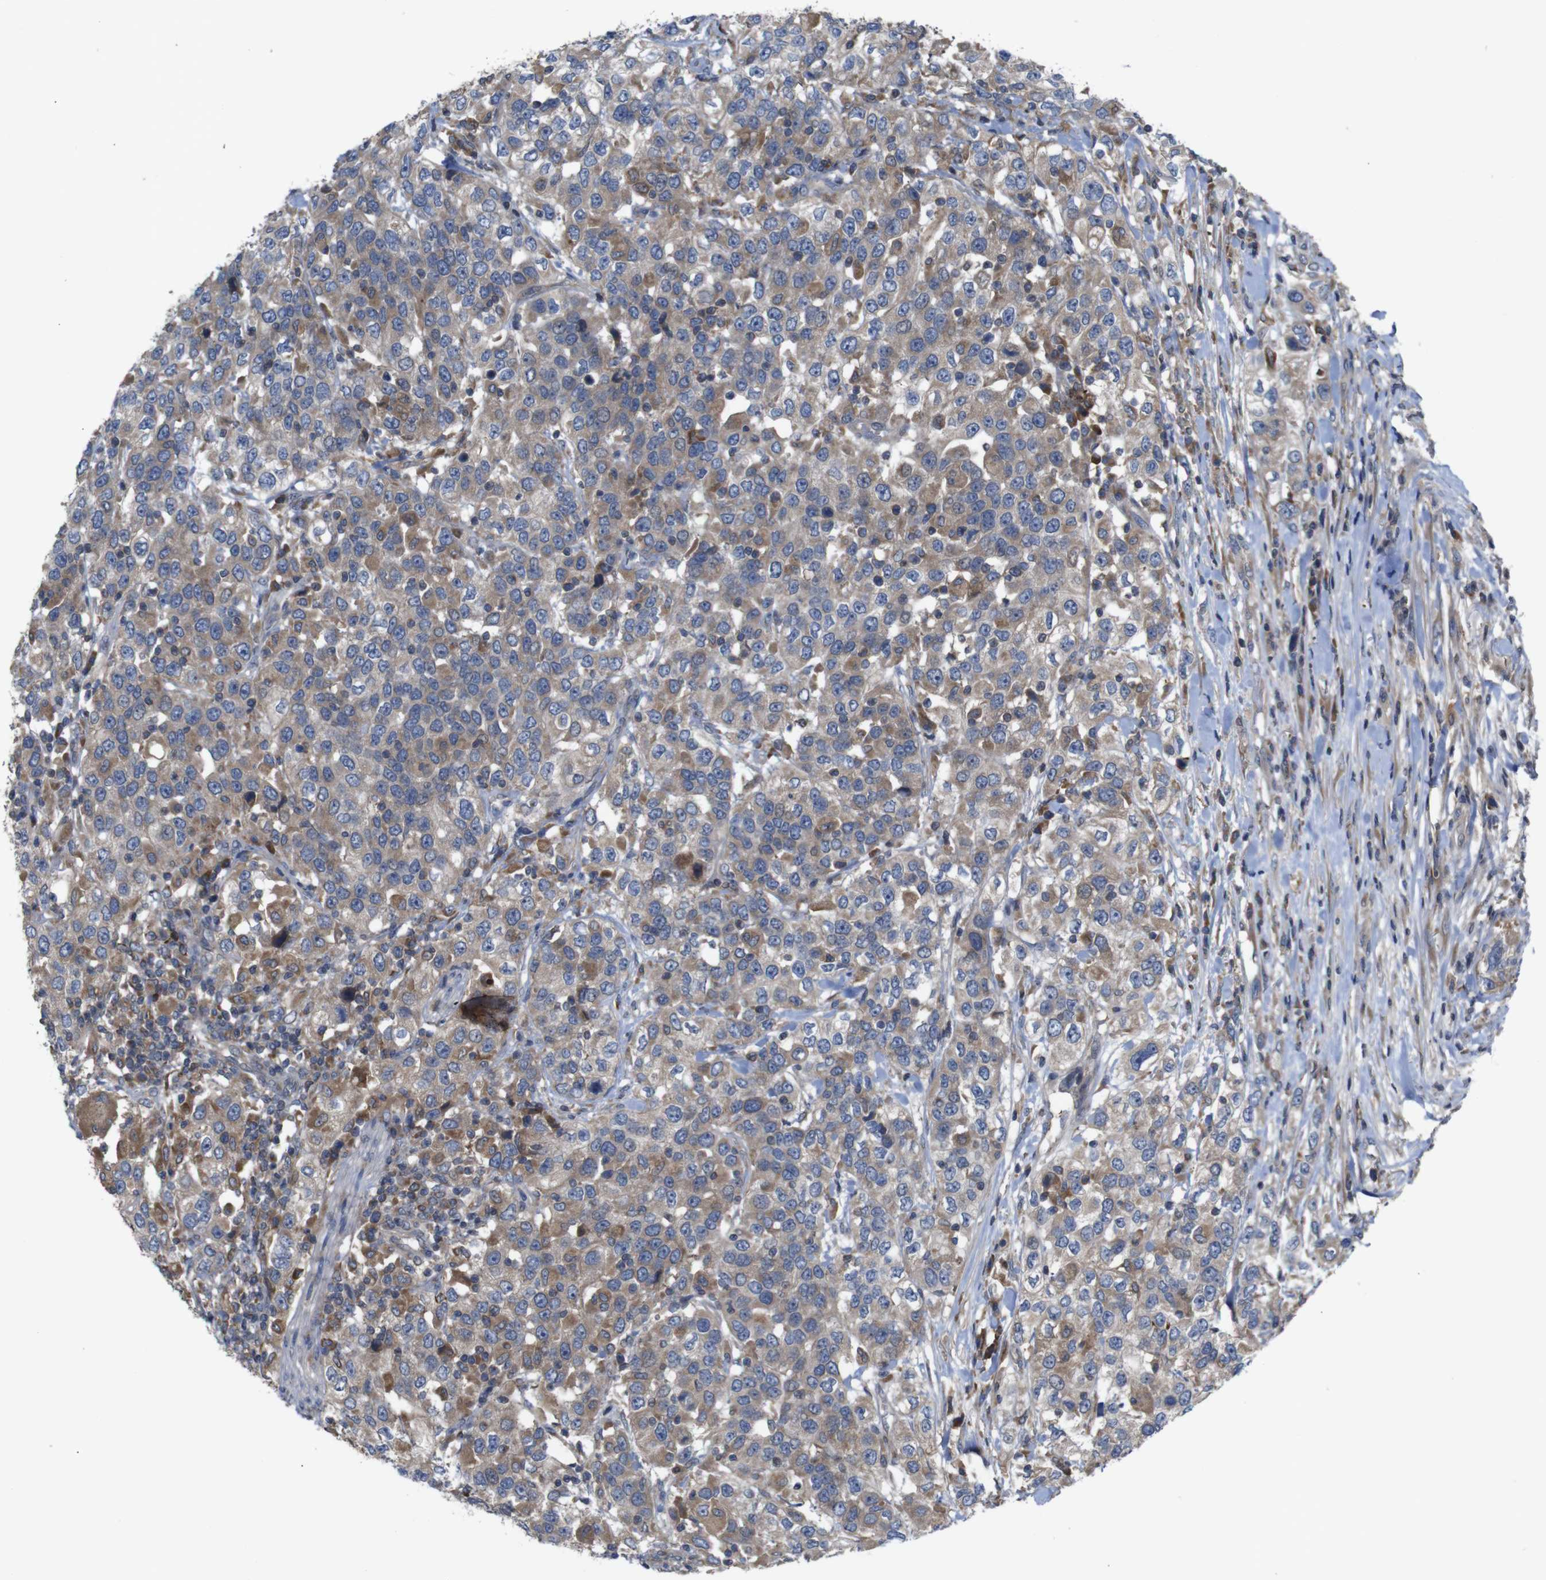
{"staining": {"intensity": "weak", "quantity": ">75%", "location": "cytoplasmic/membranous"}, "tissue": "urothelial cancer", "cell_type": "Tumor cells", "image_type": "cancer", "snomed": [{"axis": "morphology", "description": "Urothelial carcinoma, High grade"}, {"axis": "topography", "description": "Urinary bladder"}], "caption": "Brown immunohistochemical staining in human high-grade urothelial carcinoma displays weak cytoplasmic/membranous expression in about >75% of tumor cells. (DAB (3,3'-diaminobenzidine) = brown stain, brightfield microscopy at high magnification).", "gene": "PTPN1", "patient": {"sex": "female", "age": 80}}